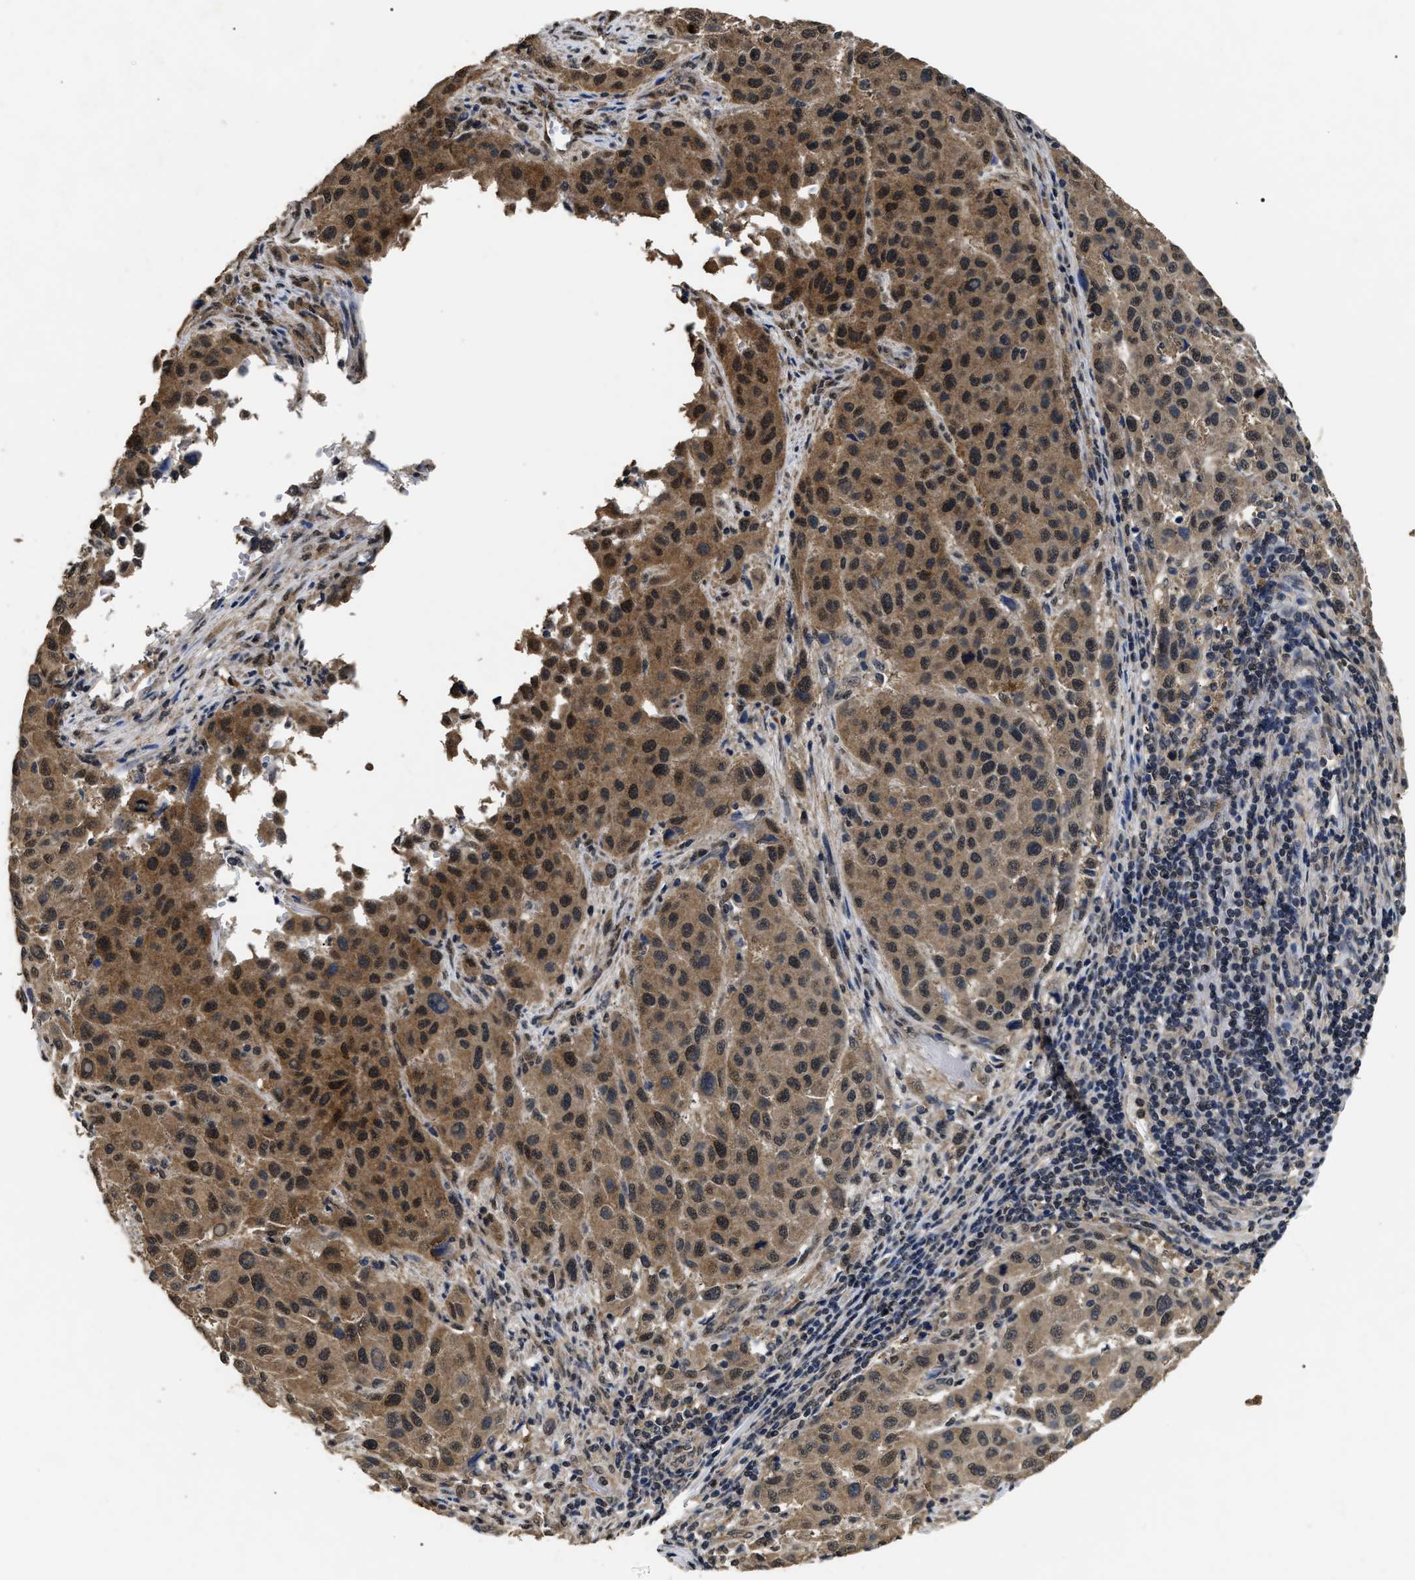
{"staining": {"intensity": "moderate", "quantity": ">75%", "location": "cytoplasmic/membranous,nuclear"}, "tissue": "melanoma", "cell_type": "Tumor cells", "image_type": "cancer", "snomed": [{"axis": "morphology", "description": "Malignant melanoma, Metastatic site"}, {"axis": "topography", "description": "Lymph node"}], "caption": "The histopathology image demonstrates immunohistochemical staining of malignant melanoma (metastatic site). There is moderate cytoplasmic/membranous and nuclear expression is appreciated in approximately >75% of tumor cells.", "gene": "ANP32E", "patient": {"sex": "male", "age": 61}}